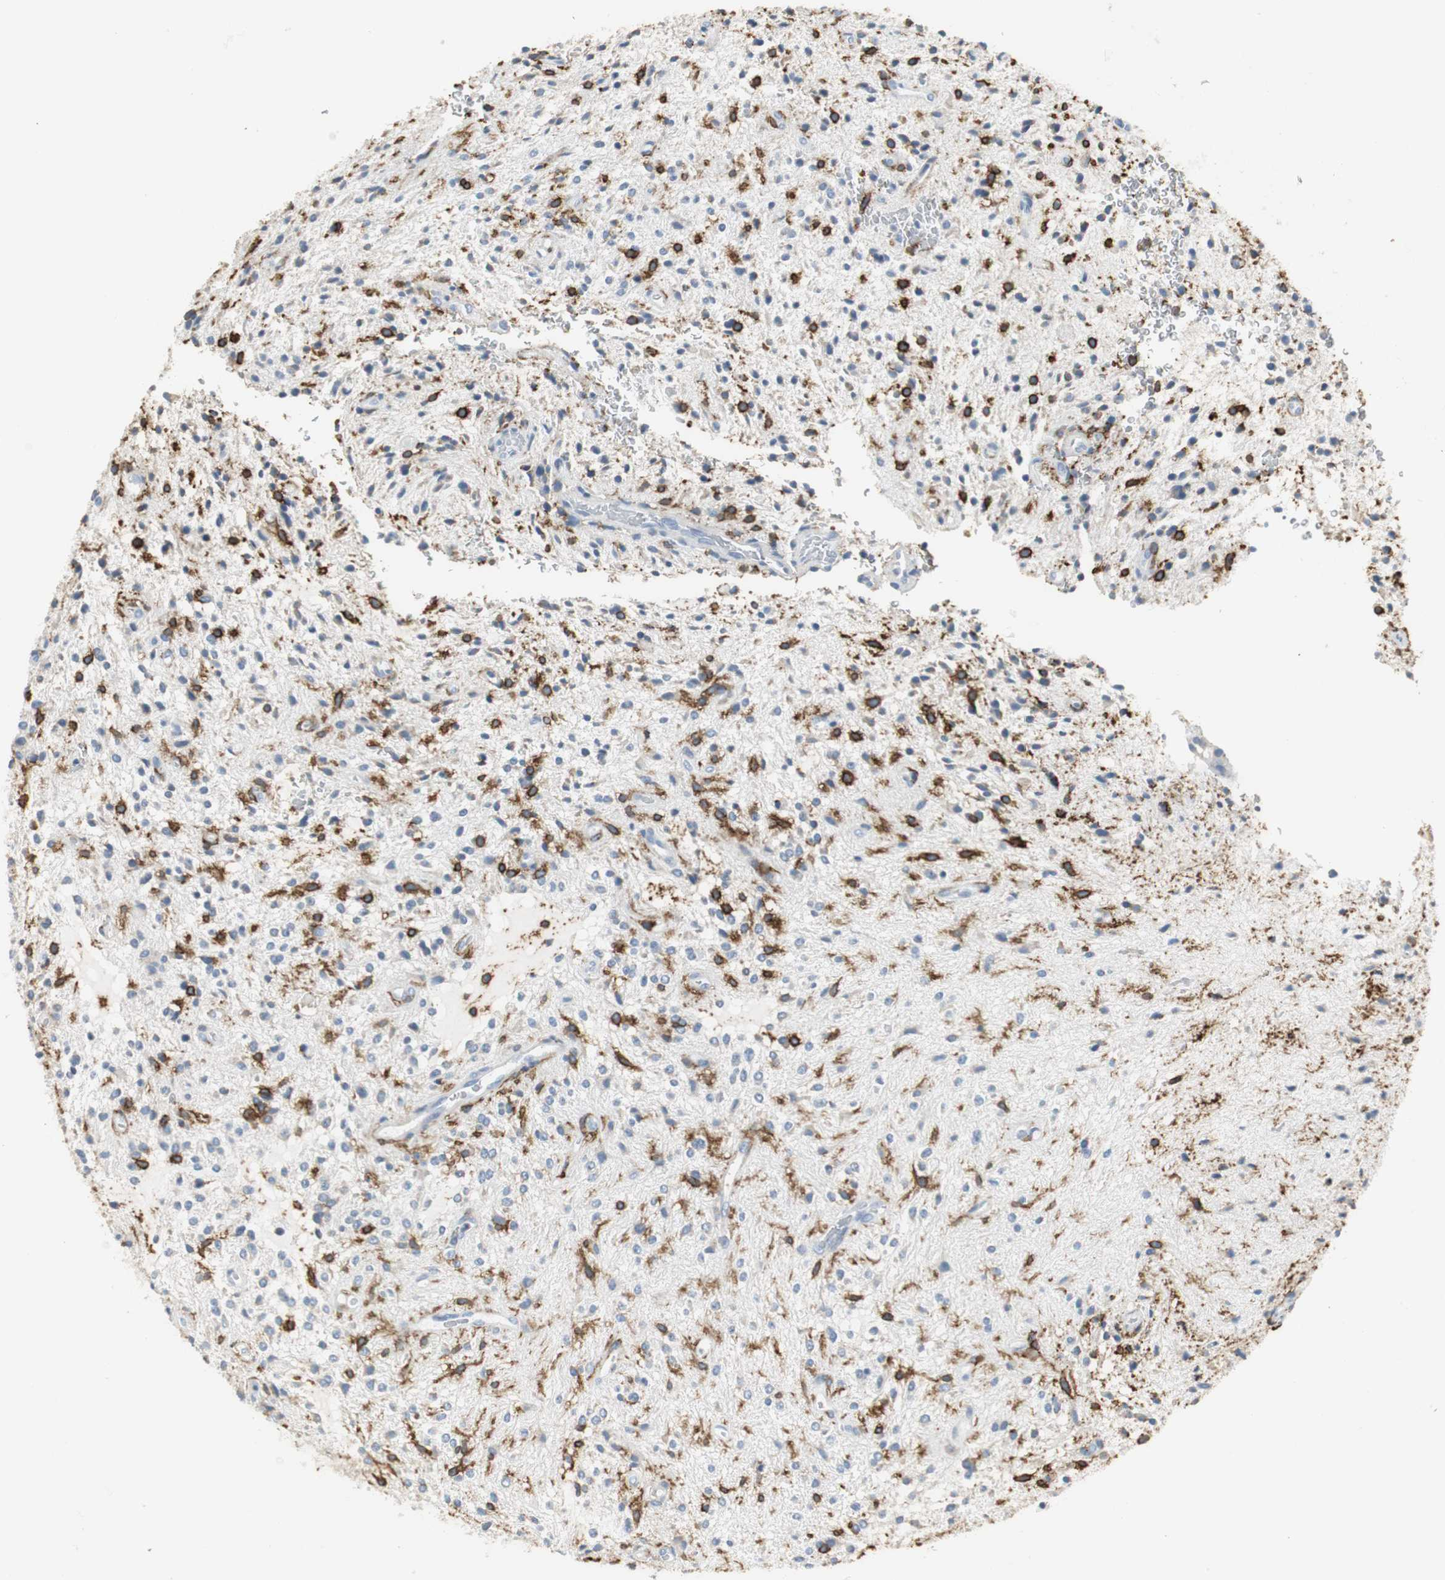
{"staining": {"intensity": "strong", "quantity": "25%-75%", "location": "cytoplasmic/membranous"}, "tissue": "glioma", "cell_type": "Tumor cells", "image_type": "cancer", "snomed": [{"axis": "morphology", "description": "Glioma, malignant, NOS"}, {"axis": "topography", "description": "Cerebellum"}], "caption": "Protein analysis of glioma tissue displays strong cytoplasmic/membranous expression in approximately 25%-75% of tumor cells. (DAB (3,3'-diaminobenzidine) = brown stain, brightfield microscopy at high magnification).", "gene": "SLC2A5", "patient": {"sex": "female", "age": 10}}